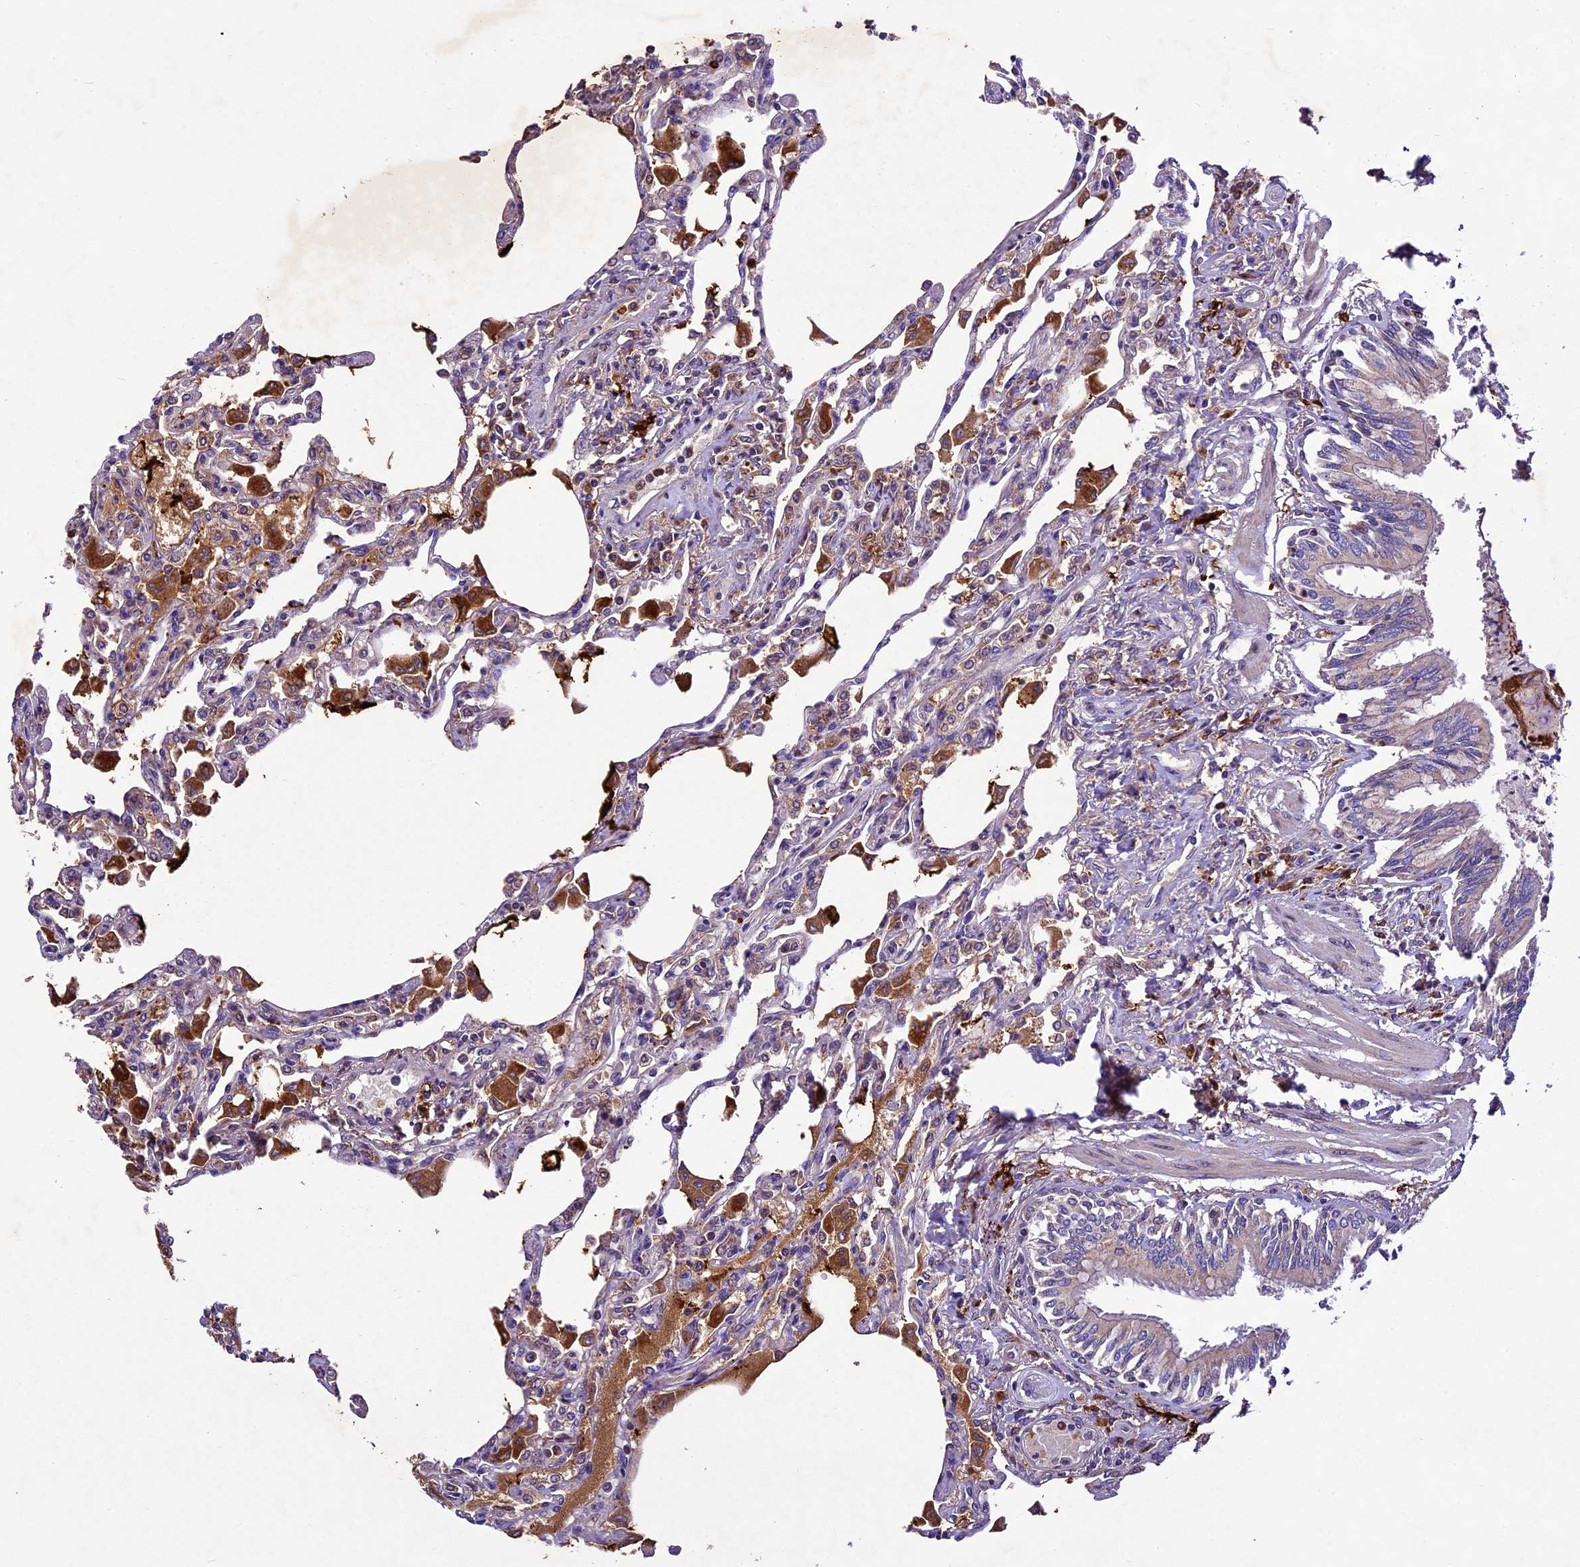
{"staining": {"intensity": "moderate", "quantity": "<25%", "location": "cytoplasmic/membranous"}, "tissue": "lung", "cell_type": "Alveolar cells", "image_type": "normal", "snomed": [{"axis": "morphology", "description": "Normal tissue, NOS"}, {"axis": "topography", "description": "Bronchus"}, {"axis": "topography", "description": "Lung"}], "caption": "Immunohistochemistry (IHC) image of benign human lung stained for a protein (brown), which exhibits low levels of moderate cytoplasmic/membranous staining in about <25% of alveolar cells.", "gene": "CILP2", "patient": {"sex": "female", "age": 49}}